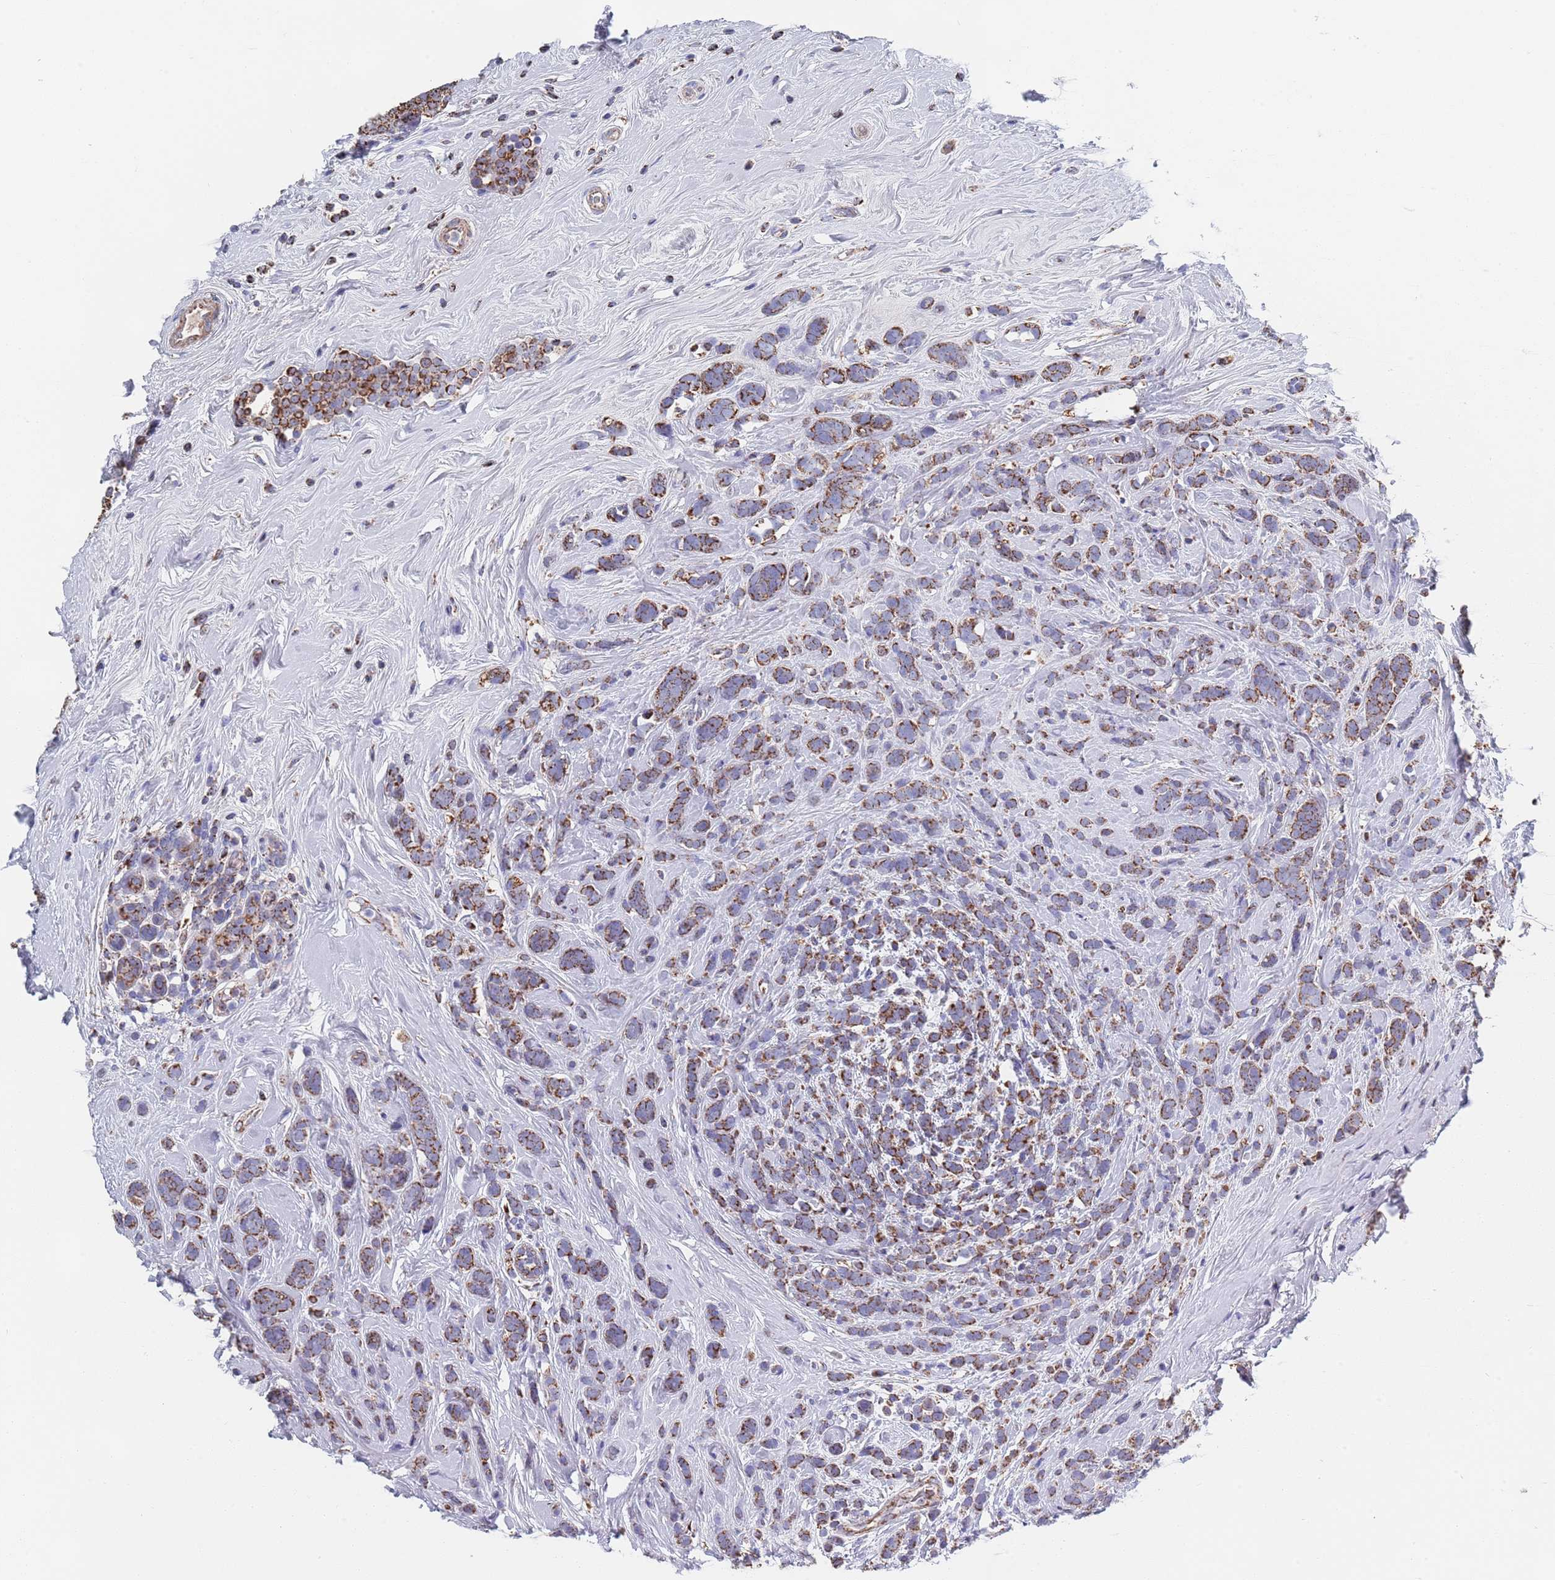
{"staining": {"intensity": "moderate", "quantity": ">75%", "location": "cytoplasmic/membranous"}, "tissue": "breast cancer", "cell_type": "Tumor cells", "image_type": "cancer", "snomed": [{"axis": "morphology", "description": "Lobular carcinoma"}, {"axis": "topography", "description": "Breast"}], "caption": "This photomicrograph displays IHC staining of human breast cancer (lobular carcinoma), with medium moderate cytoplasmic/membranous positivity in about >75% of tumor cells.", "gene": "PGP", "patient": {"sex": "female", "age": 58}}